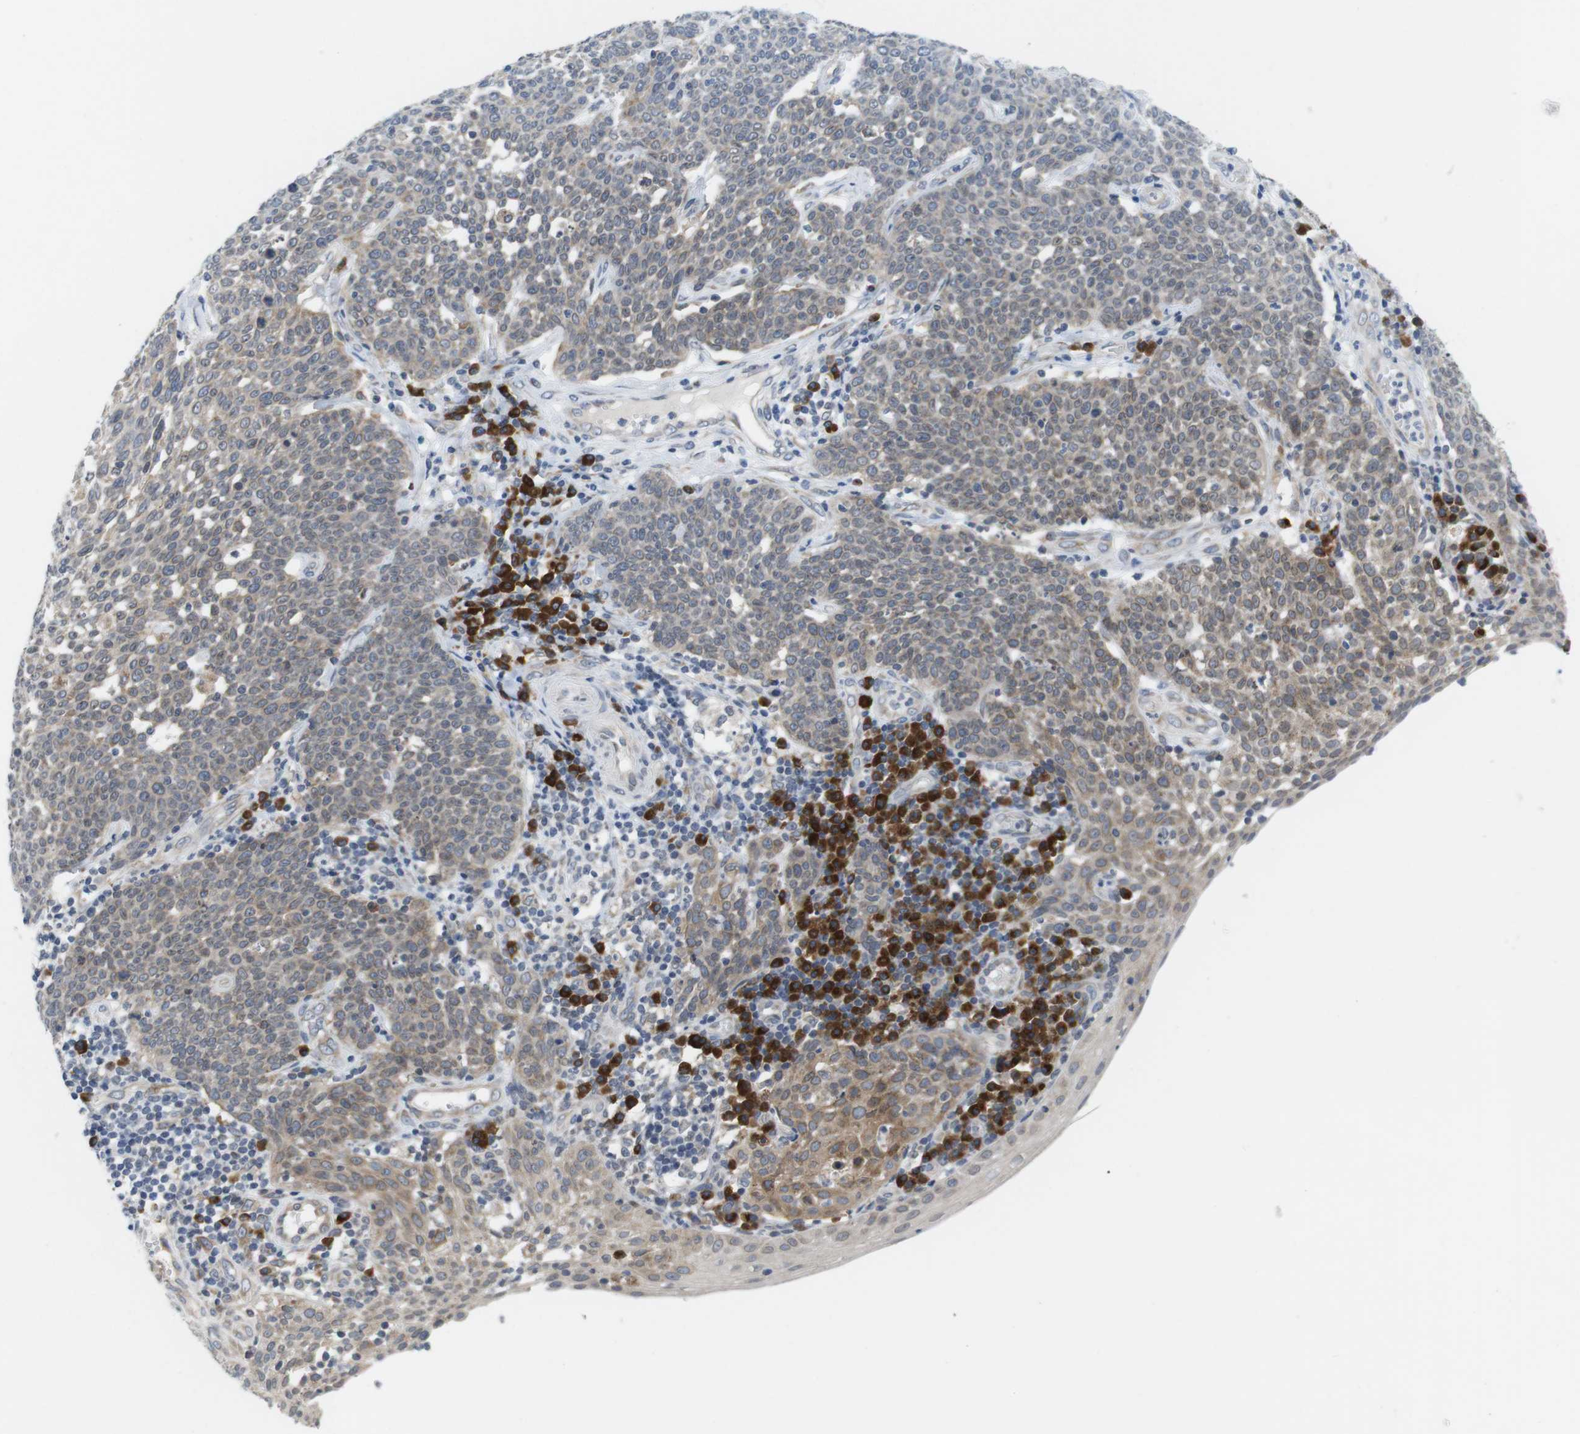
{"staining": {"intensity": "weak", "quantity": "25%-75%", "location": "cytoplasmic/membranous"}, "tissue": "cervical cancer", "cell_type": "Tumor cells", "image_type": "cancer", "snomed": [{"axis": "morphology", "description": "Squamous cell carcinoma, NOS"}, {"axis": "topography", "description": "Cervix"}], "caption": "An immunohistochemistry (IHC) photomicrograph of tumor tissue is shown. Protein staining in brown highlights weak cytoplasmic/membranous positivity in cervical cancer within tumor cells.", "gene": "ERGIC3", "patient": {"sex": "female", "age": 34}}